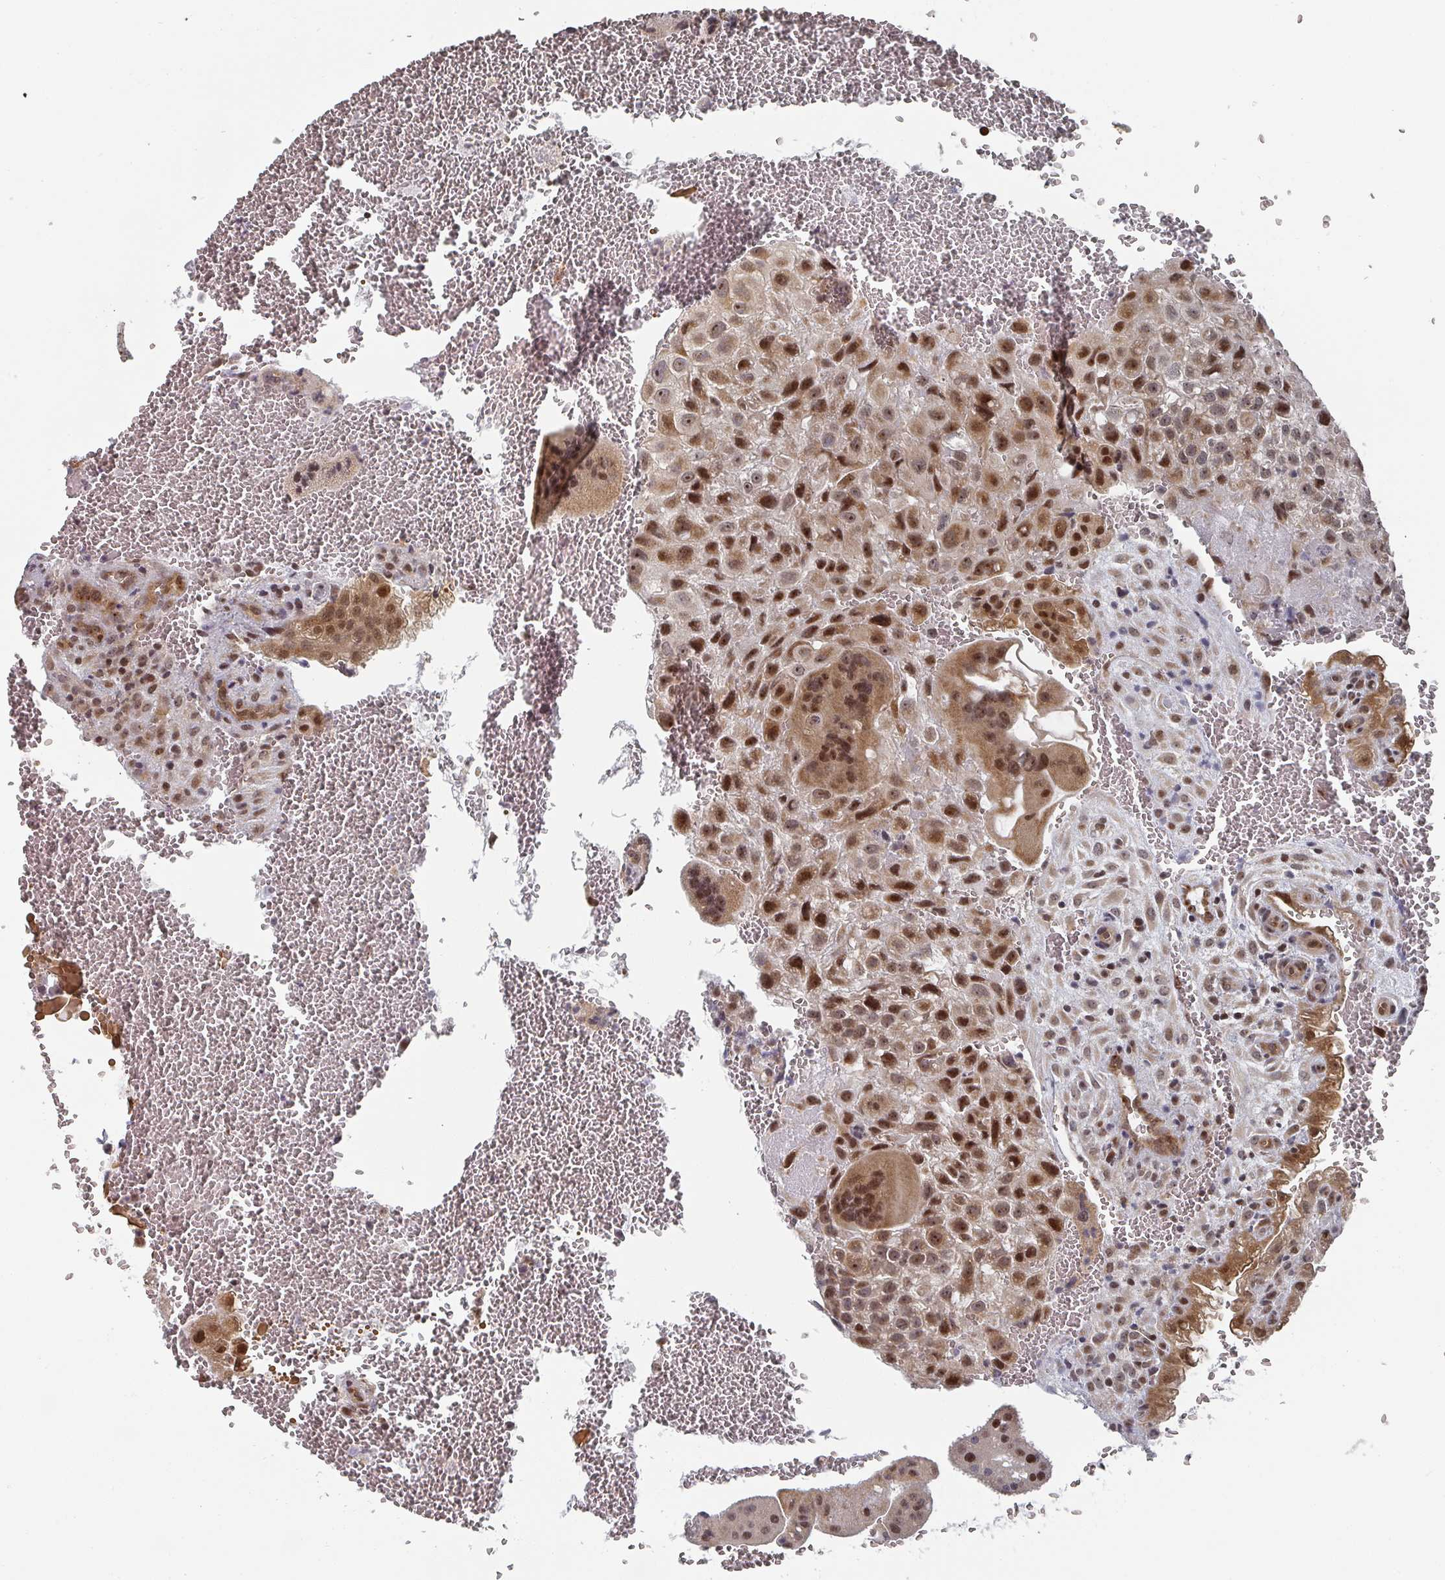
{"staining": {"intensity": "moderate", "quantity": ">75%", "location": "cytoplasmic/membranous,nuclear"}, "tissue": "placenta", "cell_type": "Decidual cells", "image_type": "normal", "snomed": [{"axis": "morphology", "description": "Normal tissue, NOS"}, {"axis": "topography", "description": "Placenta"}], "caption": "Protein staining of unremarkable placenta shows moderate cytoplasmic/membranous,nuclear expression in approximately >75% of decidual cells.", "gene": "KIF1C", "patient": {"sex": "female", "age": 35}}